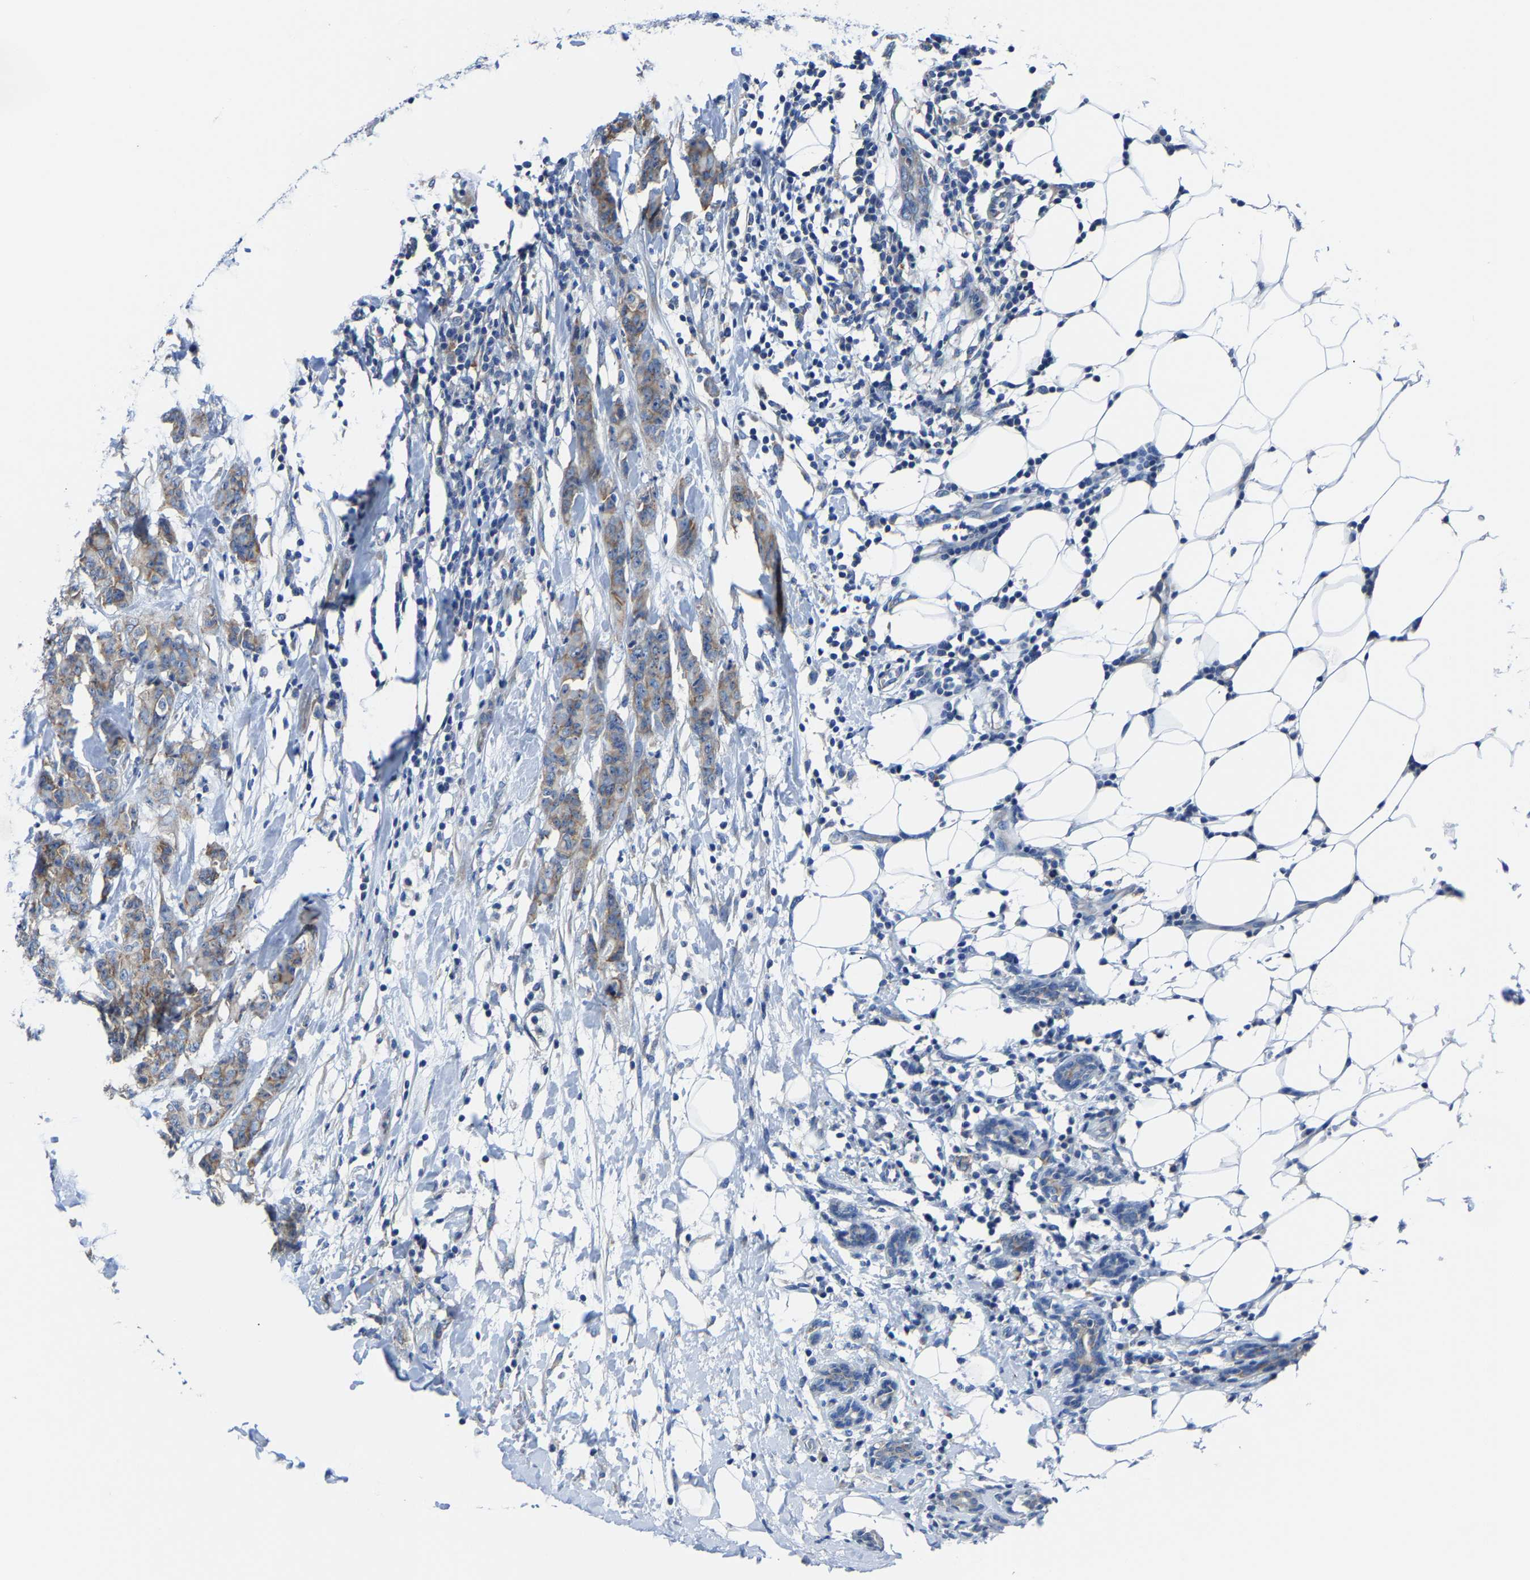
{"staining": {"intensity": "weak", "quantity": ">75%", "location": "cytoplasmic/membranous"}, "tissue": "breast cancer", "cell_type": "Tumor cells", "image_type": "cancer", "snomed": [{"axis": "morphology", "description": "Normal tissue, NOS"}, {"axis": "morphology", "description": "Duct carcinoma"}, {"axis": "topography", "description": "Breast"}], "caption": "Immunohistochemical staining of breast cancer displays low levels of weak cytoplasmic/membranous protein expression in approximately >75% of tumor cells.", "gene": "G3BP2", "patient": {"sex": "female", "age": 40}}